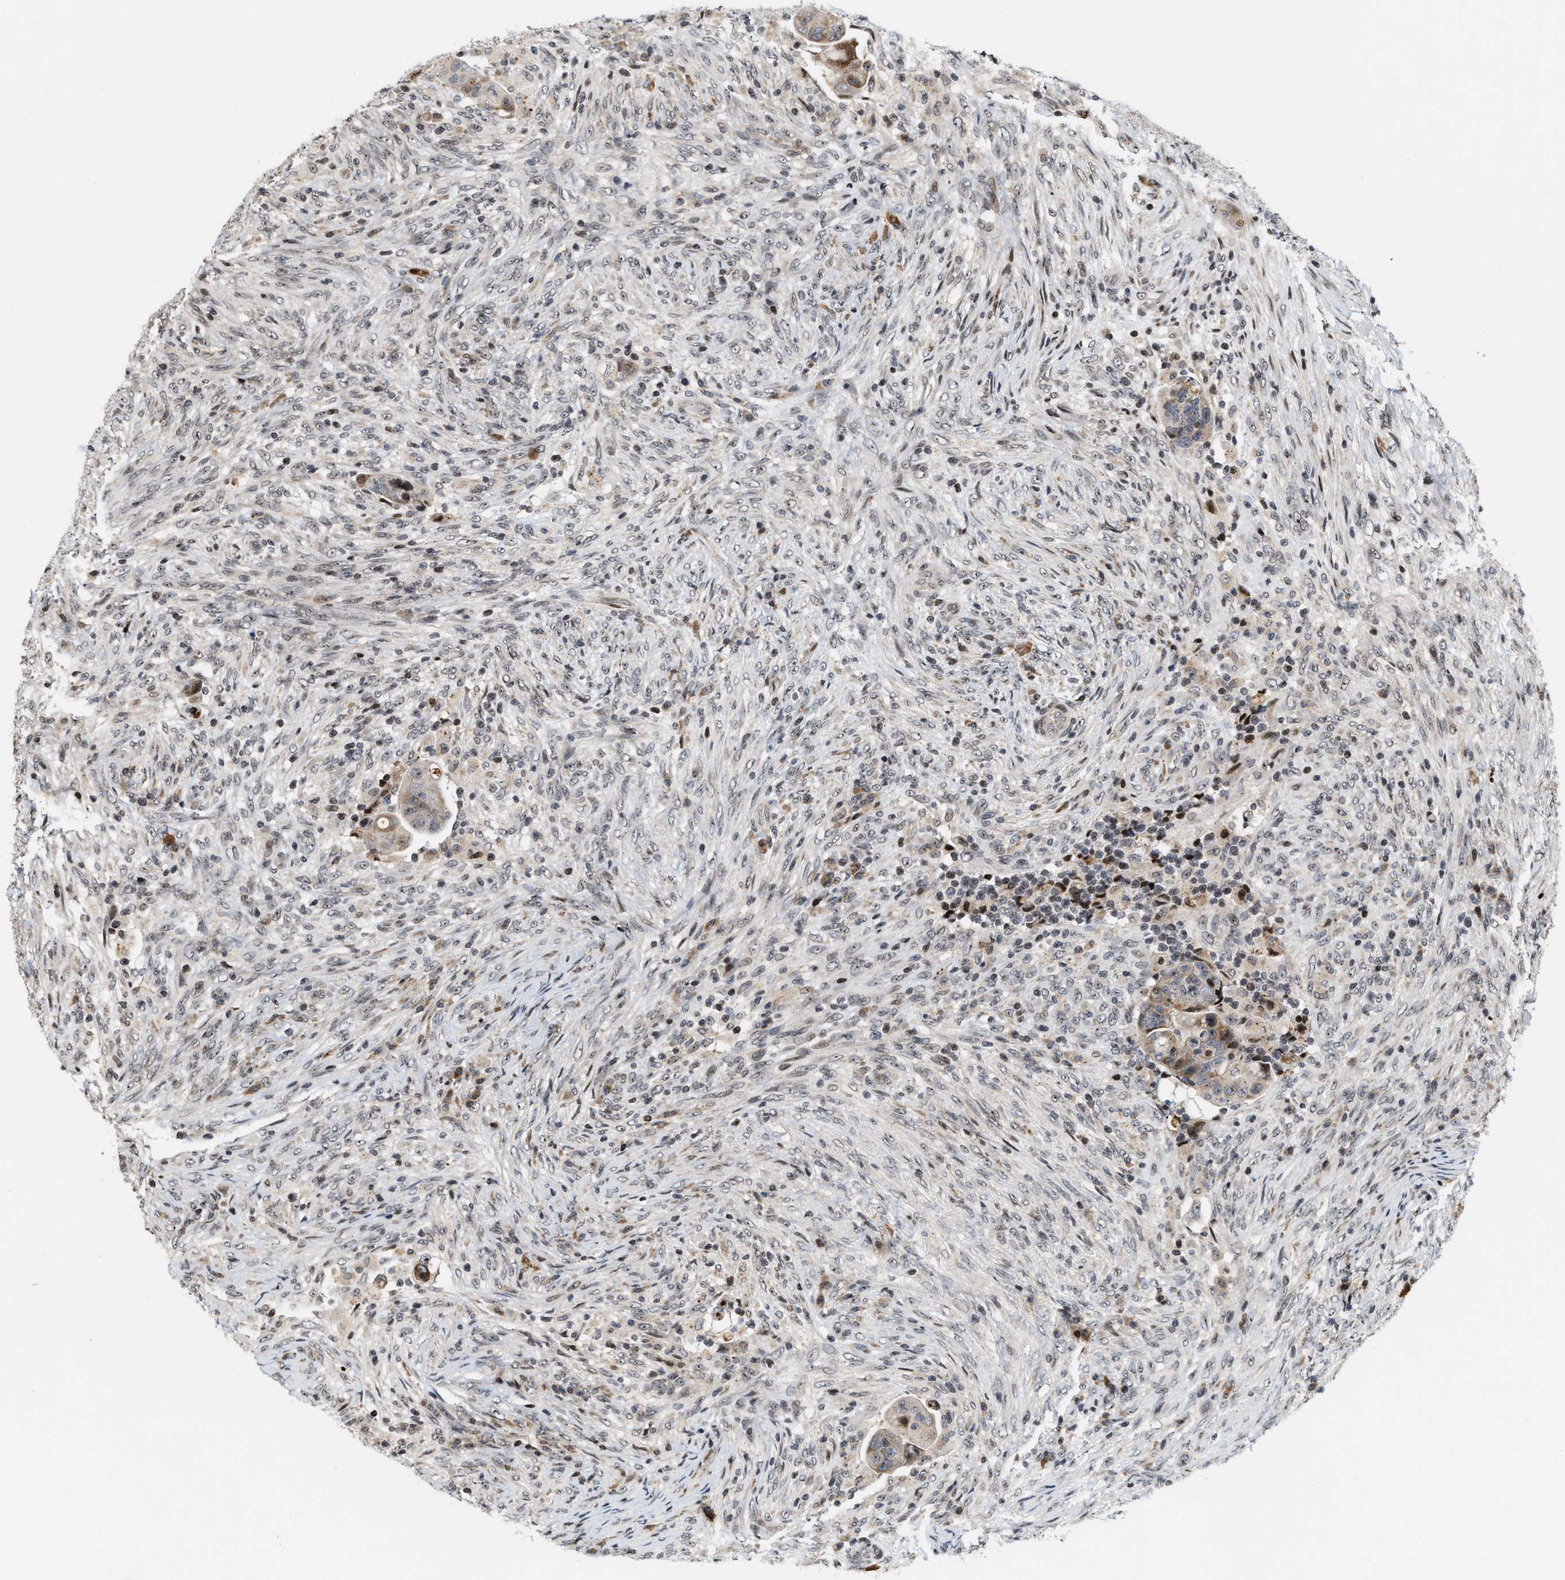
{"staining": {"intensity": "weak", "quantity": "25%-75%", "location": "cytoplasmic/membranous"}, "tissue": "colorectal cancer", "cell_type": "Tumor cells", "image_type": "cancer", "snomed": [{"axis": "morphology", "description": "Adenocarcinoma, NOS"}, {"axis": "topography", "description": "Rectum"}], "caption": "Immunohistochemical staining of adenocarcinoma (colorectal) shows weak cytoplasmic/membranous protein expression in approximately 25%-75% of tumor cells.", "gene": "PDZD2", "patient": {"sex": "female", "age": 71}}